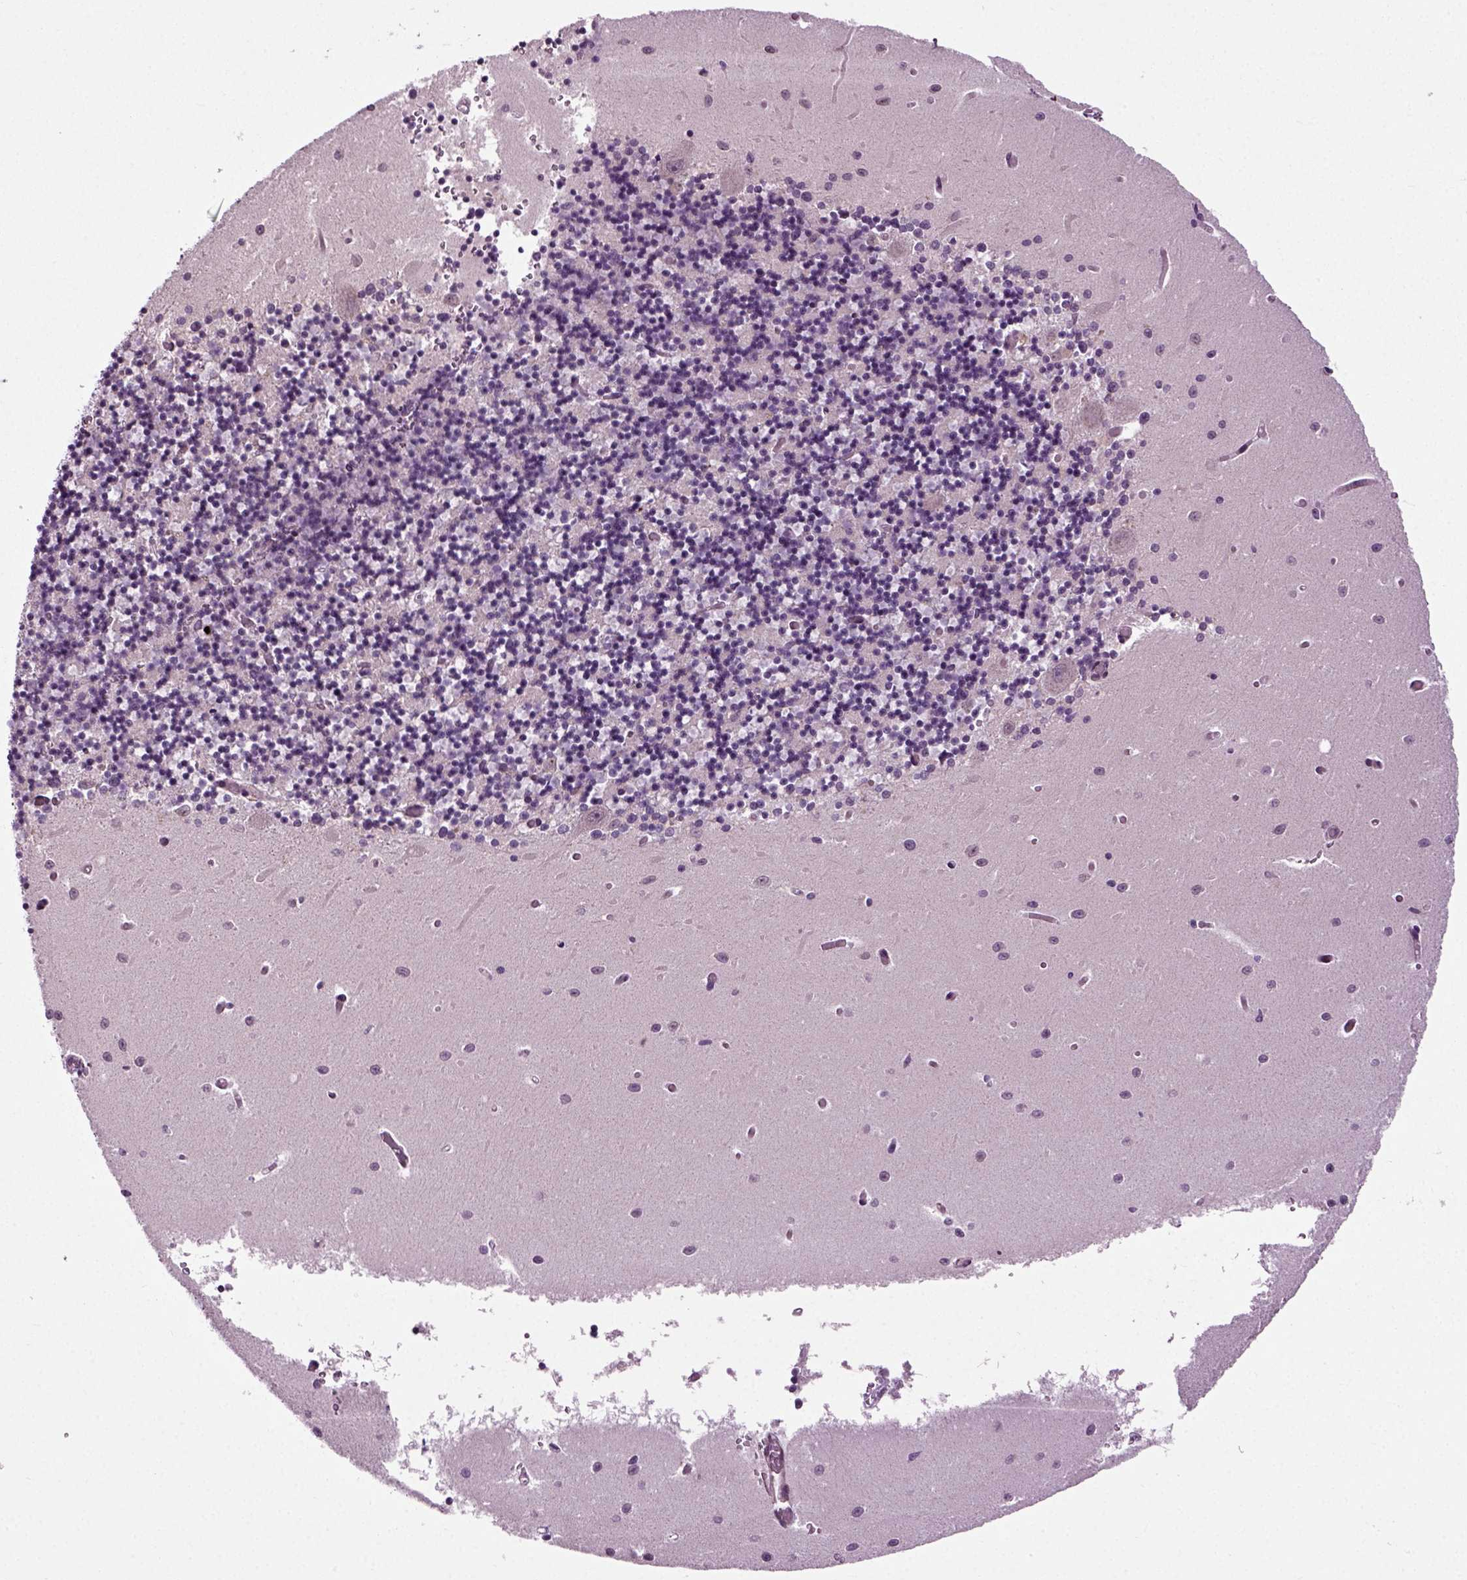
{"staining": {"intensity": "negative", "quantity": "none", "location": "none"}, "tissue": "cerebellum", "cell_type": "Cells in granular layer", "image_type": "normal", "snomed": [{"axis": "morphology", "description": "Normal tissue, NOS"}, {"axis": "topography", "description": "Cerebellum"}], "caption": "Protein analysis of unremarkable cerebellum displays no significant staining in cells in granular layer.", "gene": "KNSTRN", "patient": {"sex": "female", "age": 64}}